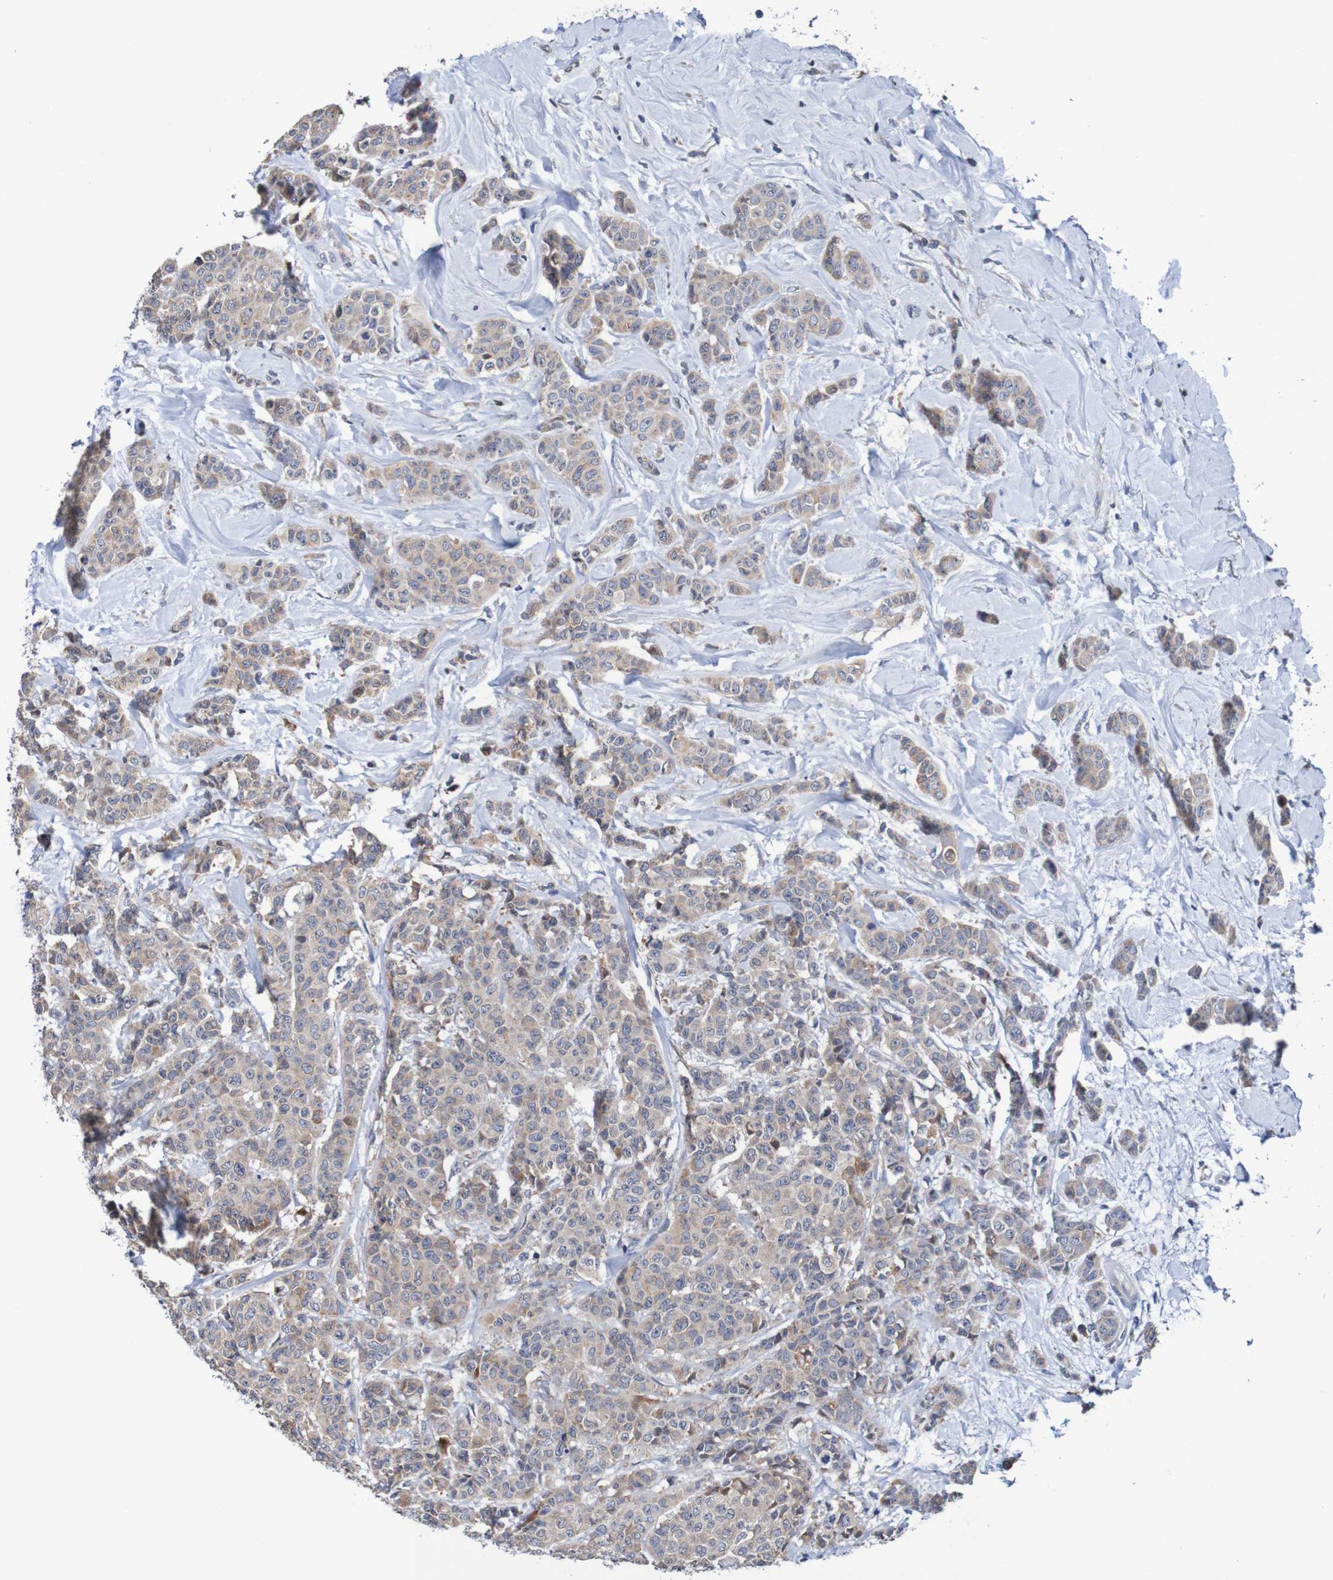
{"staining": {"intensity": "weak", "quantity": ">75%", "location": "cytoplasmic/membranous"}, "tissue": "breast cancer", "cell_type": "Tumor cells", "image_type": "cancer", "snomed": [{"axis": "morphology", "description": "Normal tissue, NOS"}, {"axis": "morphology", "description": "Duct carcinoma"}, {"axis": "topography", "description": "Breast"}], "caption": "Human breast cancer stained for a protein (brown) shows weak cytoplasmic/membranous positive positivity in approximately >75% of tumor cells.", "gene": "FIBP", "patient": {"sex": "female", "age": 40}}